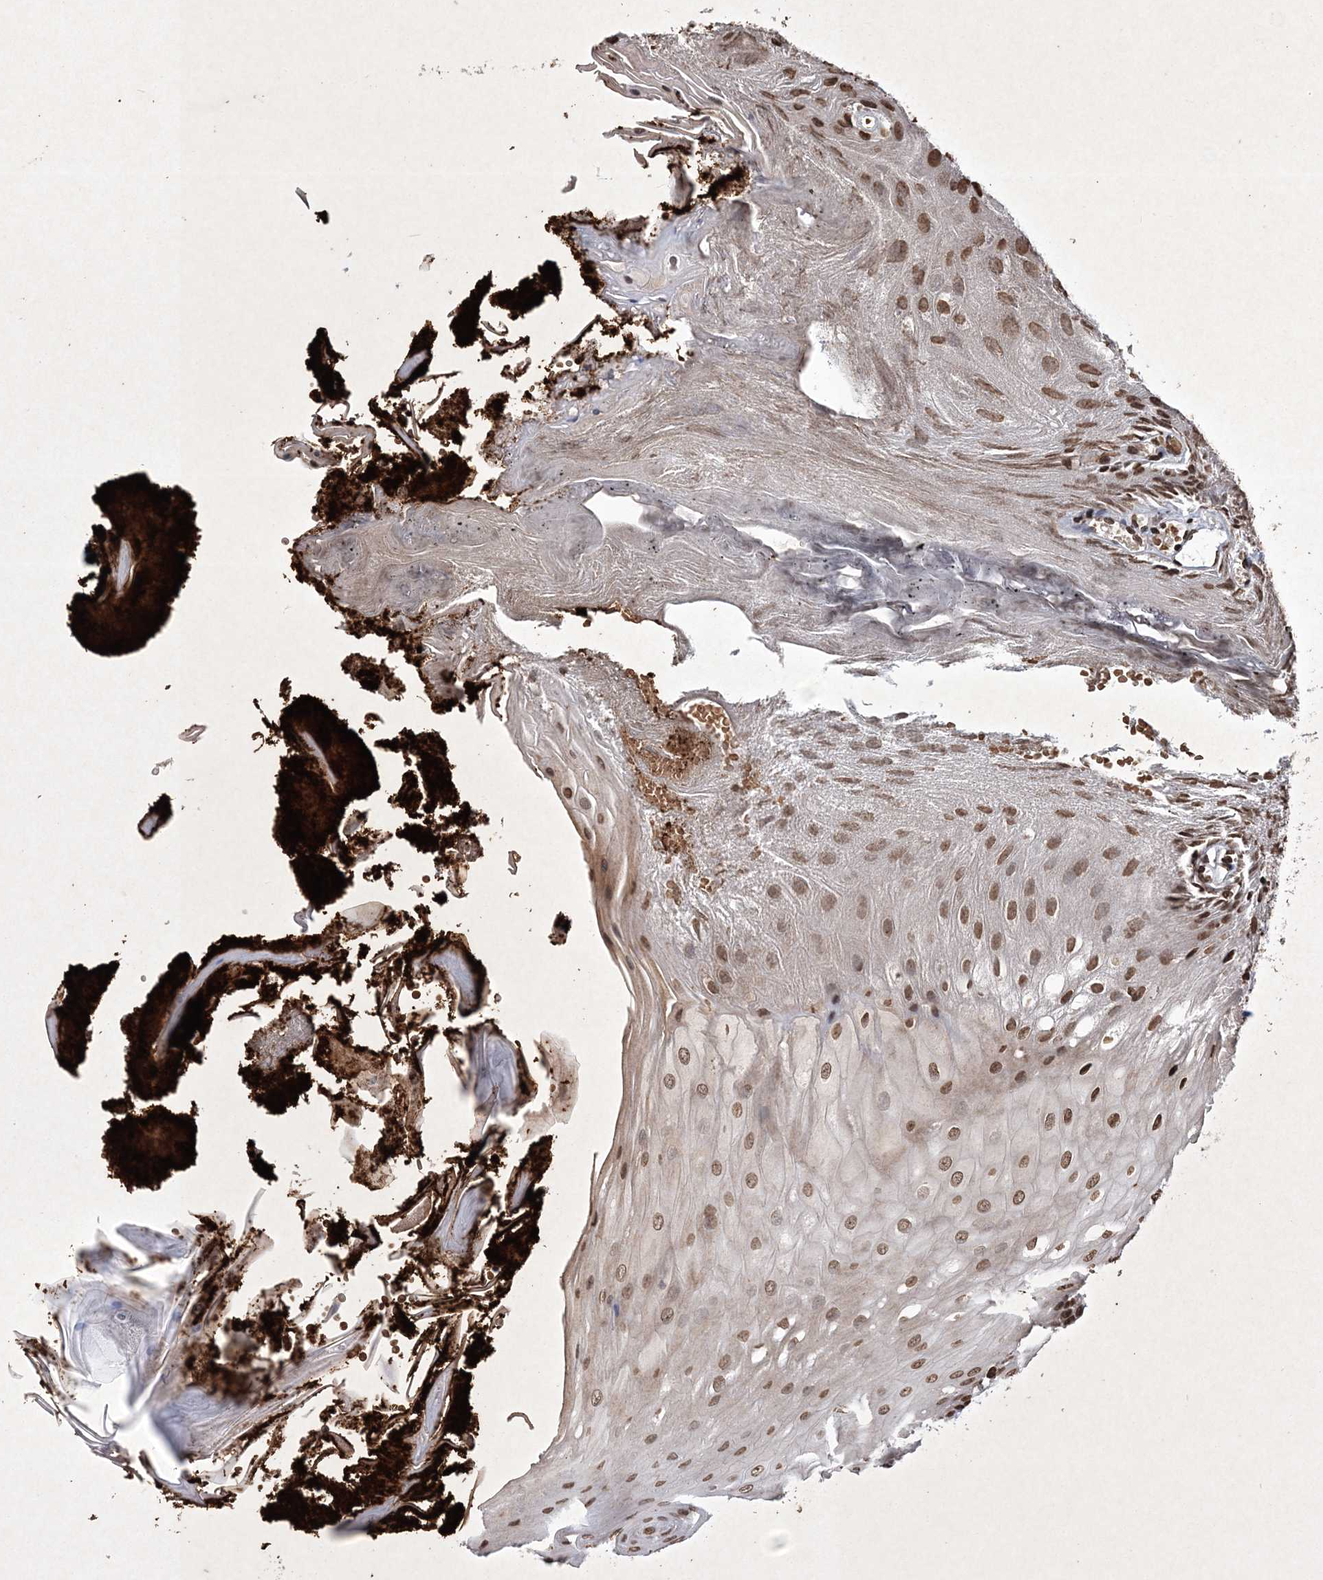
{"staining": {"intensity": "moderate", "quantity": ">75%", "location": "nuclear"}, "tissue": "oral mucosa", "cell_type": "Squamous epithelial cells", "image_type": "normal", "snomed": [{"axis": "morphology", "description": "Normal tissue, NOS"}, {"axis": "morphology", "description": "Squamous cell carcinoma, NOS"}, {"axis": "topography", "description": "Skeletal muscle"}, {"axis": "topography", "description": "Oral tissue"}, {"axis": "topography", "description": "Salivary gland"}, {"axis": "topography", "description": "Head-Neck"}], "caption": "Squamous epithelial cells reveal medium levels of moderate nuclear staining in approximately >75% of cells in benign oral mucosa. (DAB (3,3'-diaminobenzidine) IHC with brightfield microscopy, high magnification).", "gene": "NEDD9", "patient": {"sex": "male", "age": 54}}